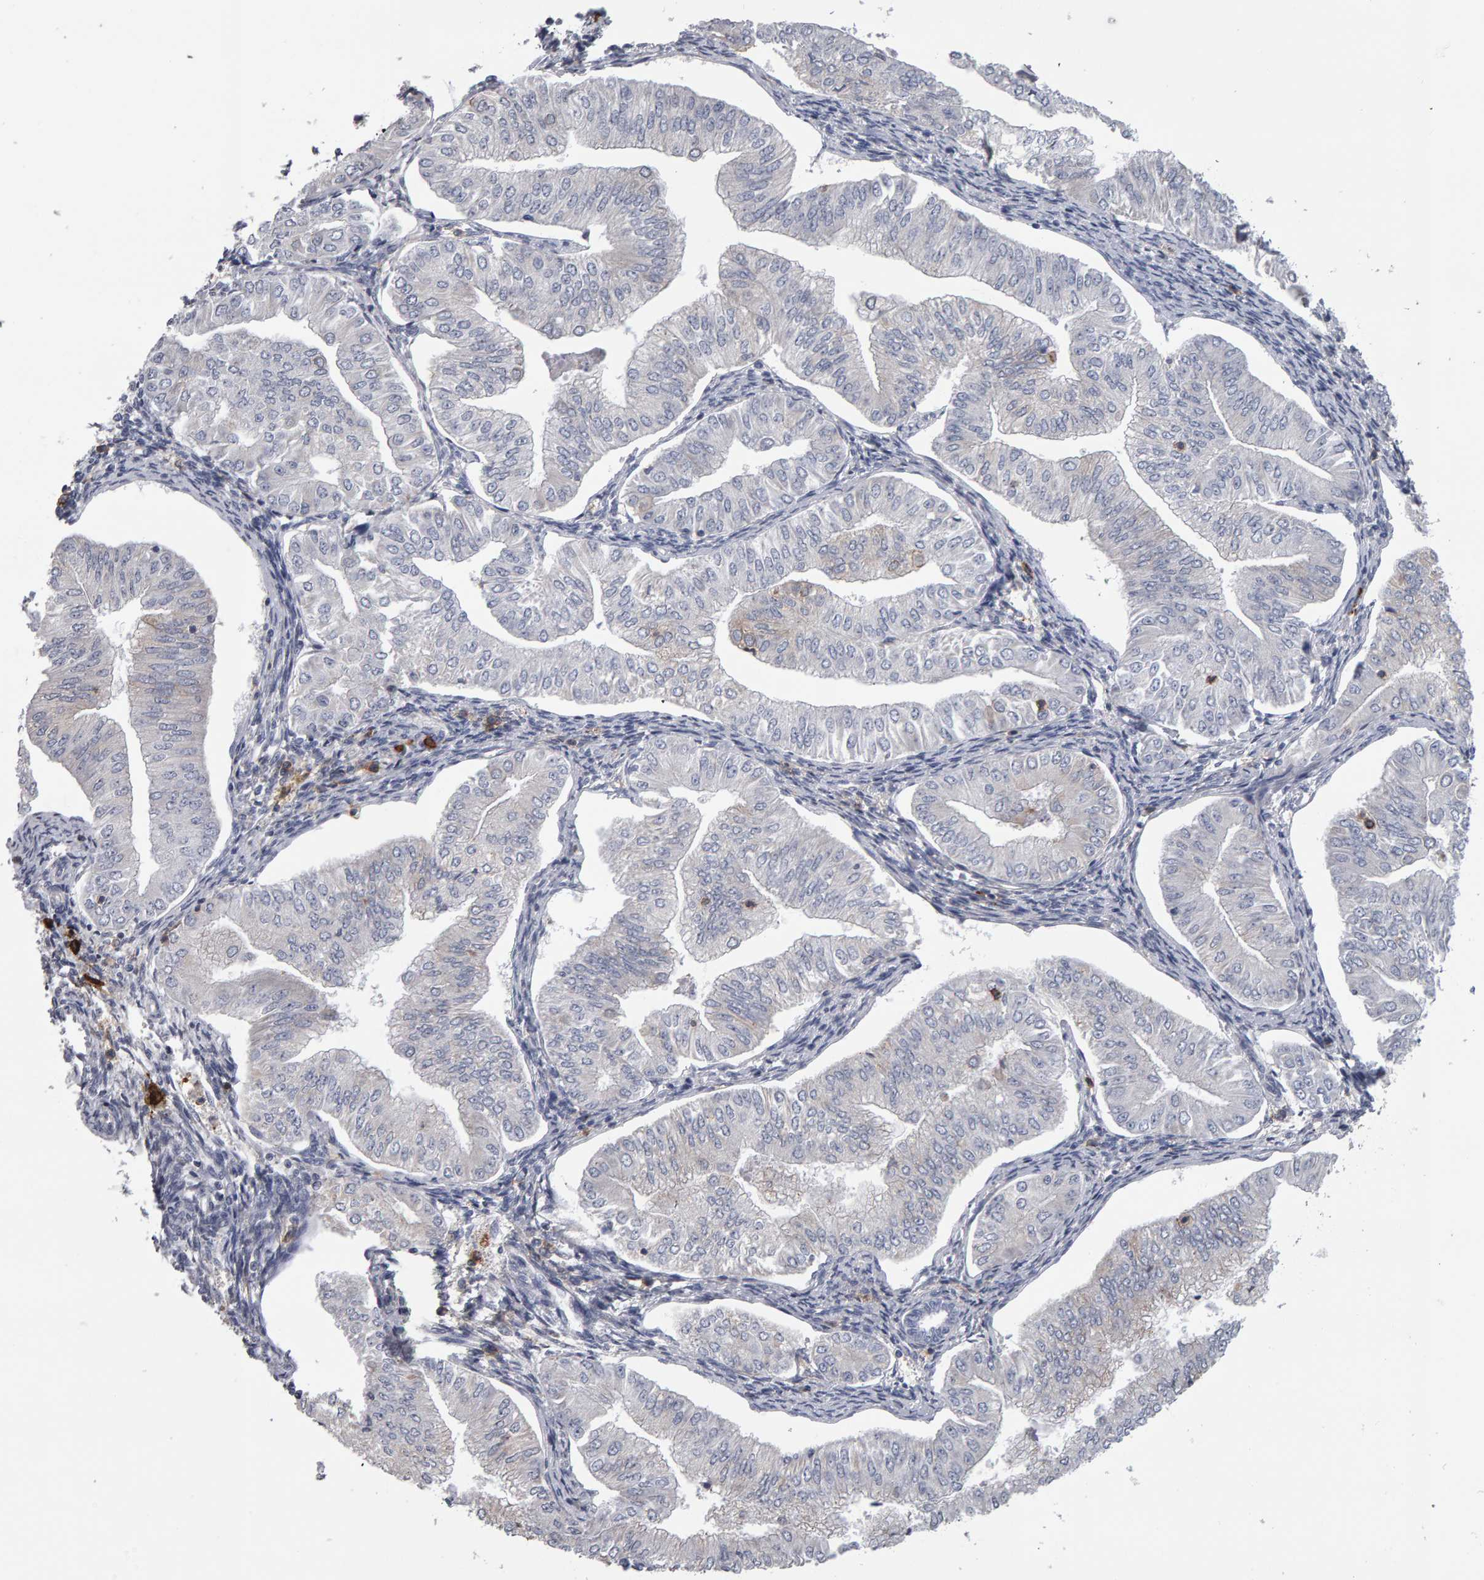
{"staining": {"intensity": "negative", "quantity": "none", "location": "none"}, "tissue": "endometrial cancer", "cell_type": "Tumor cells", "image_type": "cancer", "snomed": [{"axis": "morphology", "description": "Normal tissue, NOS"}, {"axis": "morphology", "description": "Adenocarcinoma, NOS"}, {"axis": "topography", "description": "Endometrium"}], "caption": "This is an immunohistochemistry photomicrograph of human adenocarcinoma (endometrial). There is no staining in tumor cells.", "gene": "CD38", "patient": {"sex": "female", "age": 53}}